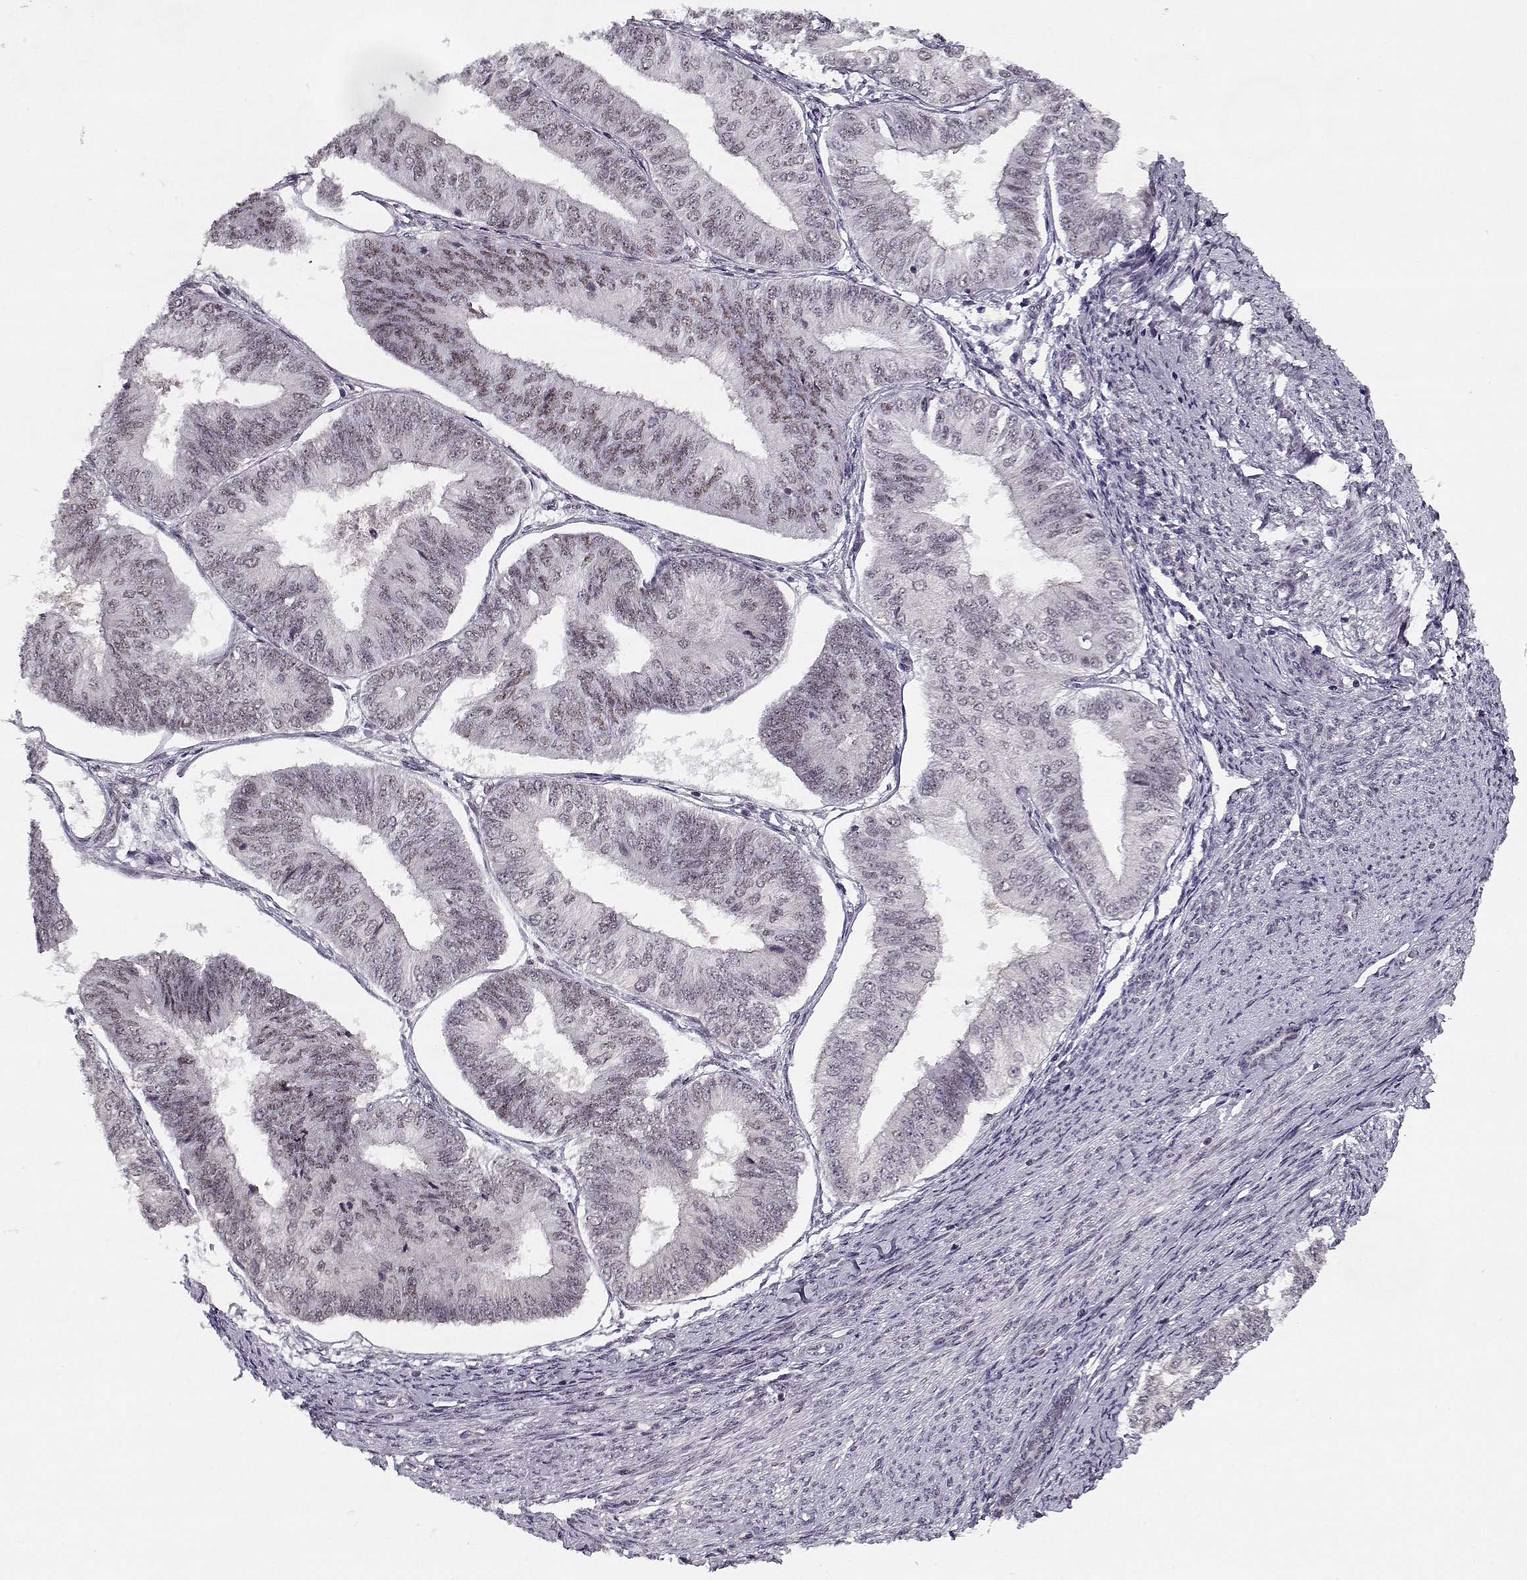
{"staining": {"intensity": "weak", "quantity": "<25%", "location": "nuclear"}, "tissue": "endometrial cancer", "cell_type": "Tumor cells", "image_type": "cancer", "snomed": [{"axis": "morphology", "description": "Adenocarcinoma, NOS"}, {"axis": "topography", "description": "Endometrium"}], "caption": "Endometrial cancer was stained to show a protein in brown. There is no significant expression in tumor cells. Brightfield microscopy of immunohistochemistry (IHC) stained with DAB (brown) and hematoxylin (blue), captured at high magnification.", "gene": "TESPA1", "patient": {"sex": "female", "age": 58}}